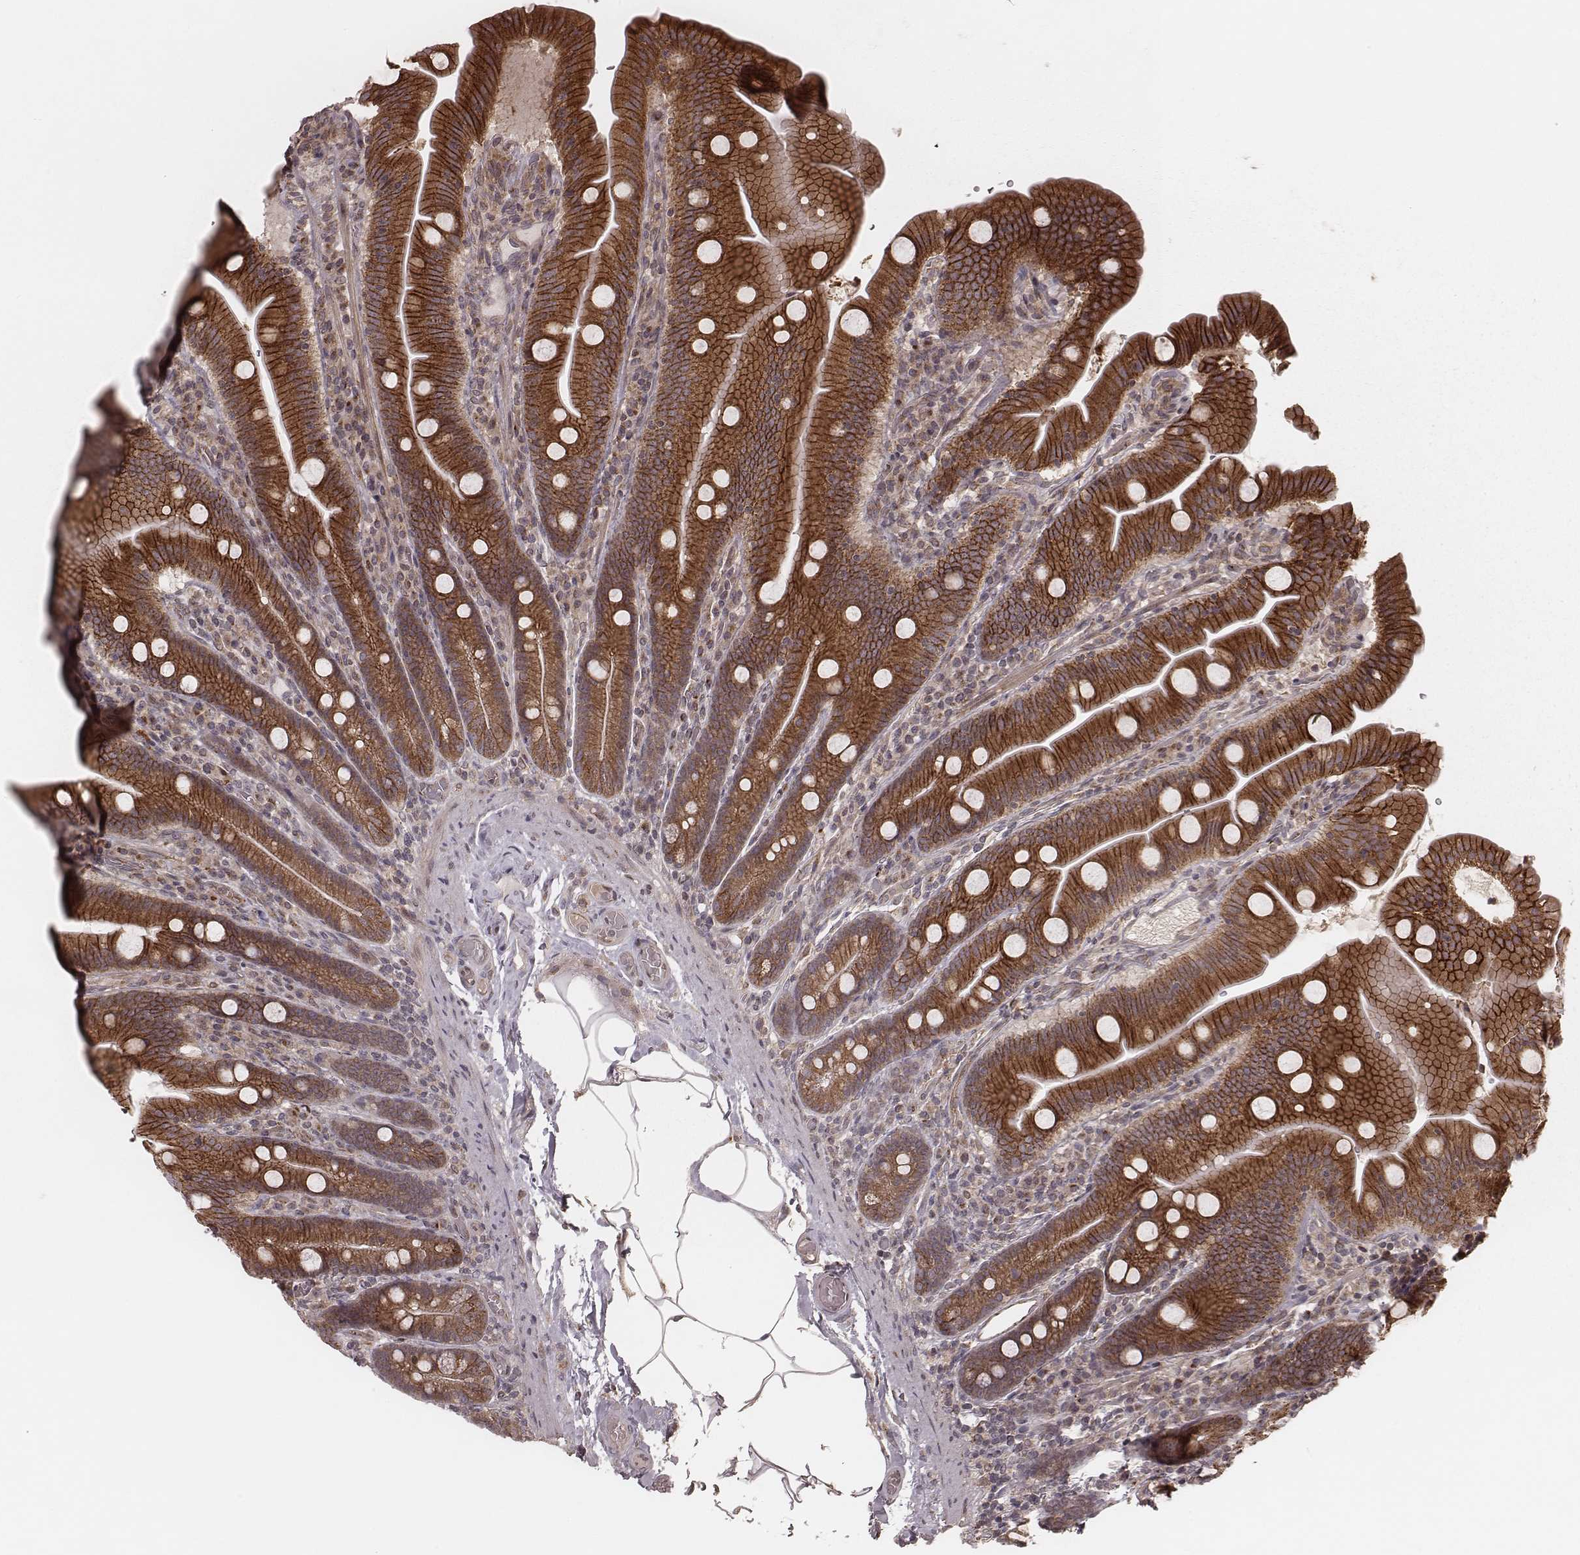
{"staining": {"intensity": "strong", "quantity": ">75%", "location": "cytoplasmic/membranous"}, "tissue": "small intestine", "cell_type": "Glandular cells", "image_type": "normal", "snomed": [{"axis": "morphology", "description": "Normal tissue, NOS"}, {"axis": "topography", "description": "Small intestine"}], "caption": "Brown immunohistochemical staining in benign human small intestine demonstrates strong cytoplasmic/membranous staining in approximately >75% of glandular cells.", "gene": "MYO19", "patient": {"sex": "male", "age": 37}}